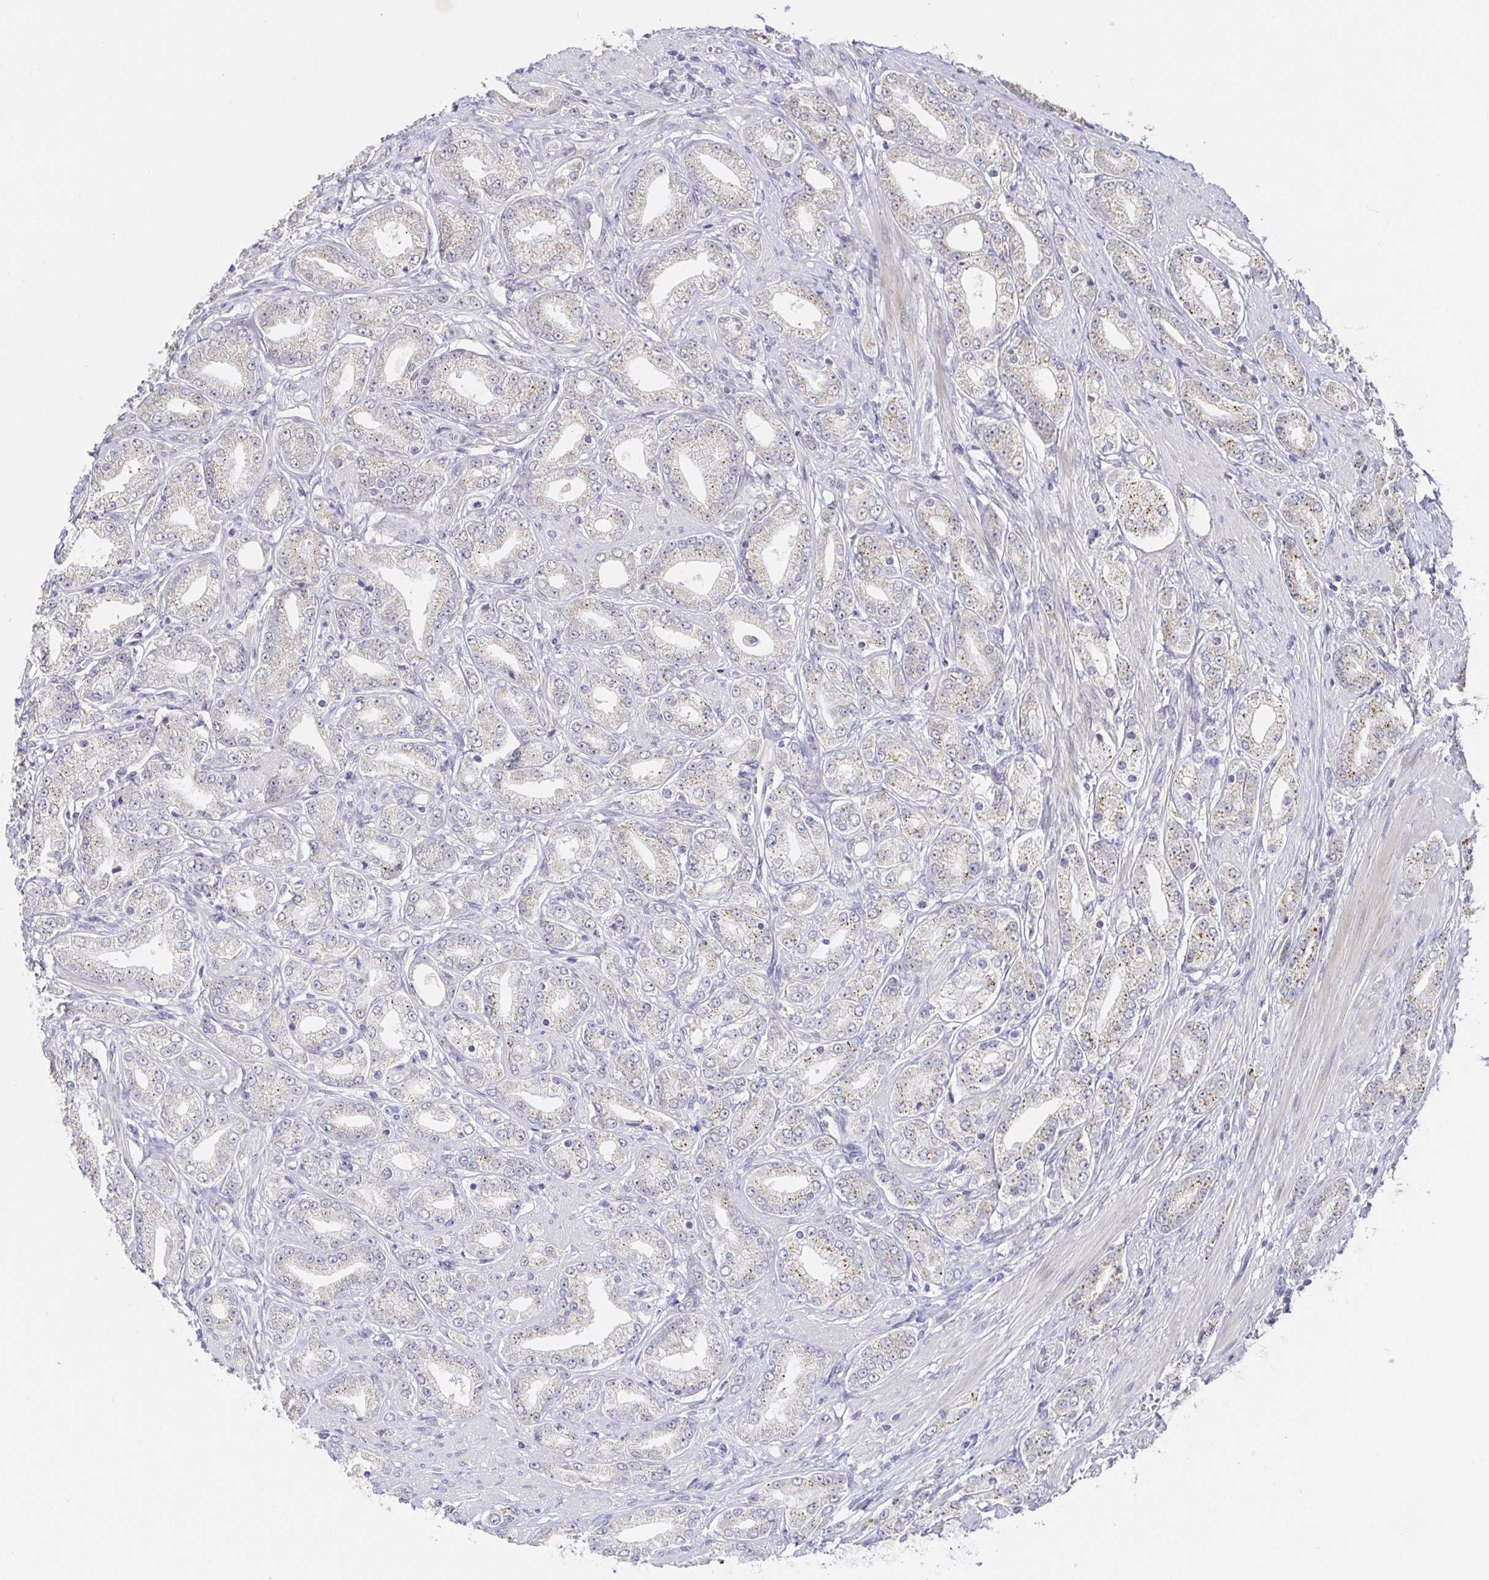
{"staining": {"intensity": "weak", "quantity": "25%-75%", "location": "cytoplasmic/membranous"}, "tissue": "prostate cancer", "cell_type": "Tumor cells", "image_type": "cancer", "snomed": [{"axis": "morphology", "description": "Adenocarcinoma, High grade"}, {"axis": "topography", "description": "Prostate"}], "caption": "High-magnification brightfield microscopy of prostate cancer stained with DAB (brown) and counterstained with hematoxylin (blue). tumor cells exhibit weak cytoplasmic/membranous positivity is present in approximately25%-75% of cells.", "gene": "CIT", "patient": {"sex": "male", "age": 67}}